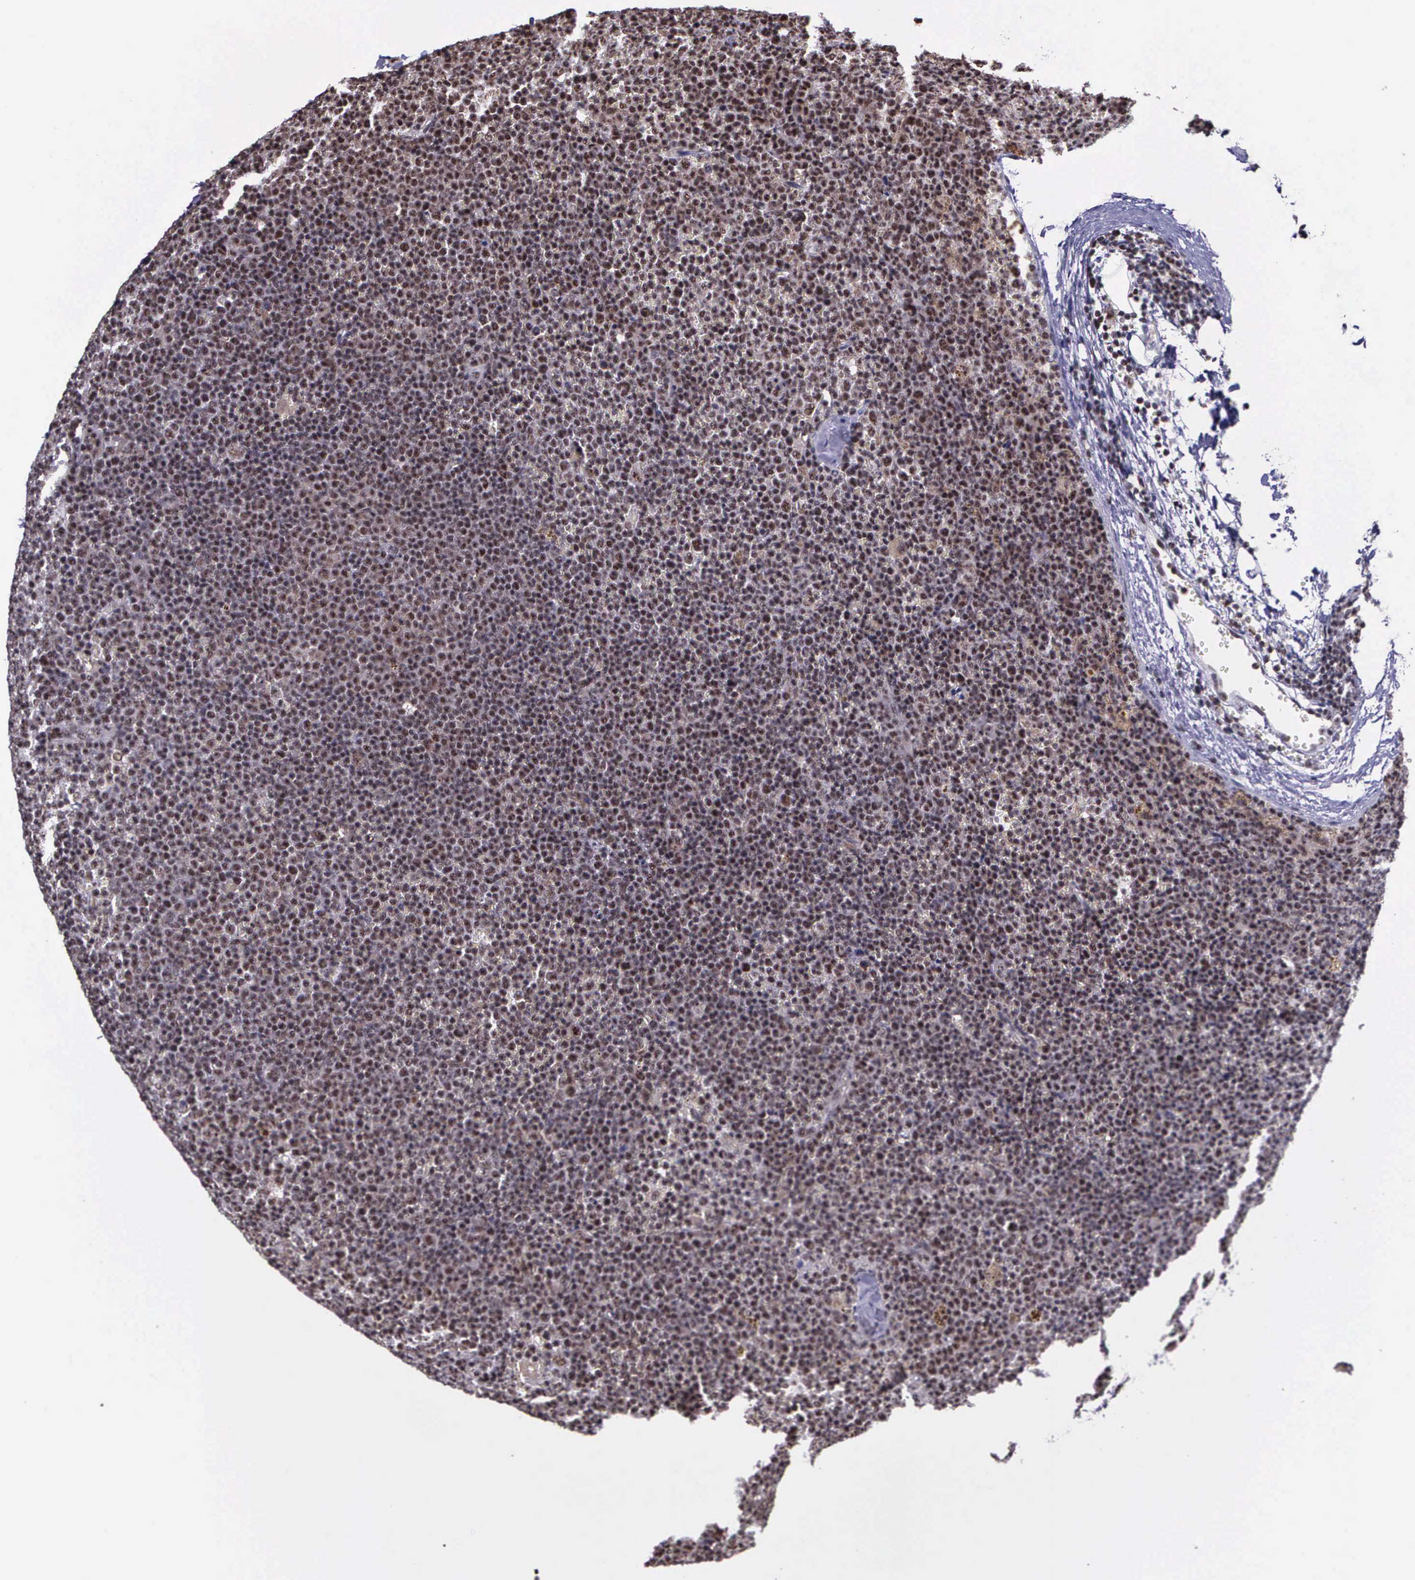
{"staining": {"intensity": "weak", "quantity": ">75%", "location": "nuclear"}, "tissue": "lymphoma", "cell_type": "Tumor cells", "image_type": "cancer", "snomed": [{"axis": "morphology", "description": "Malignant lymphoma, non-Hodgkin's type, Low grade"}, {"axis": "topography", "description": "Lymph node"}], "caption": "Immunohistochemistry (DAB (3,3'-diaminobenzidine)) staining of malignant lymphoma, non-Hodgkin's type (low-grade) reveals weak nuclear protein positivity in approximately >75% of tumor cells.", "gene": "FAM47A", "patient": {"sex": "male", "age": 50}}